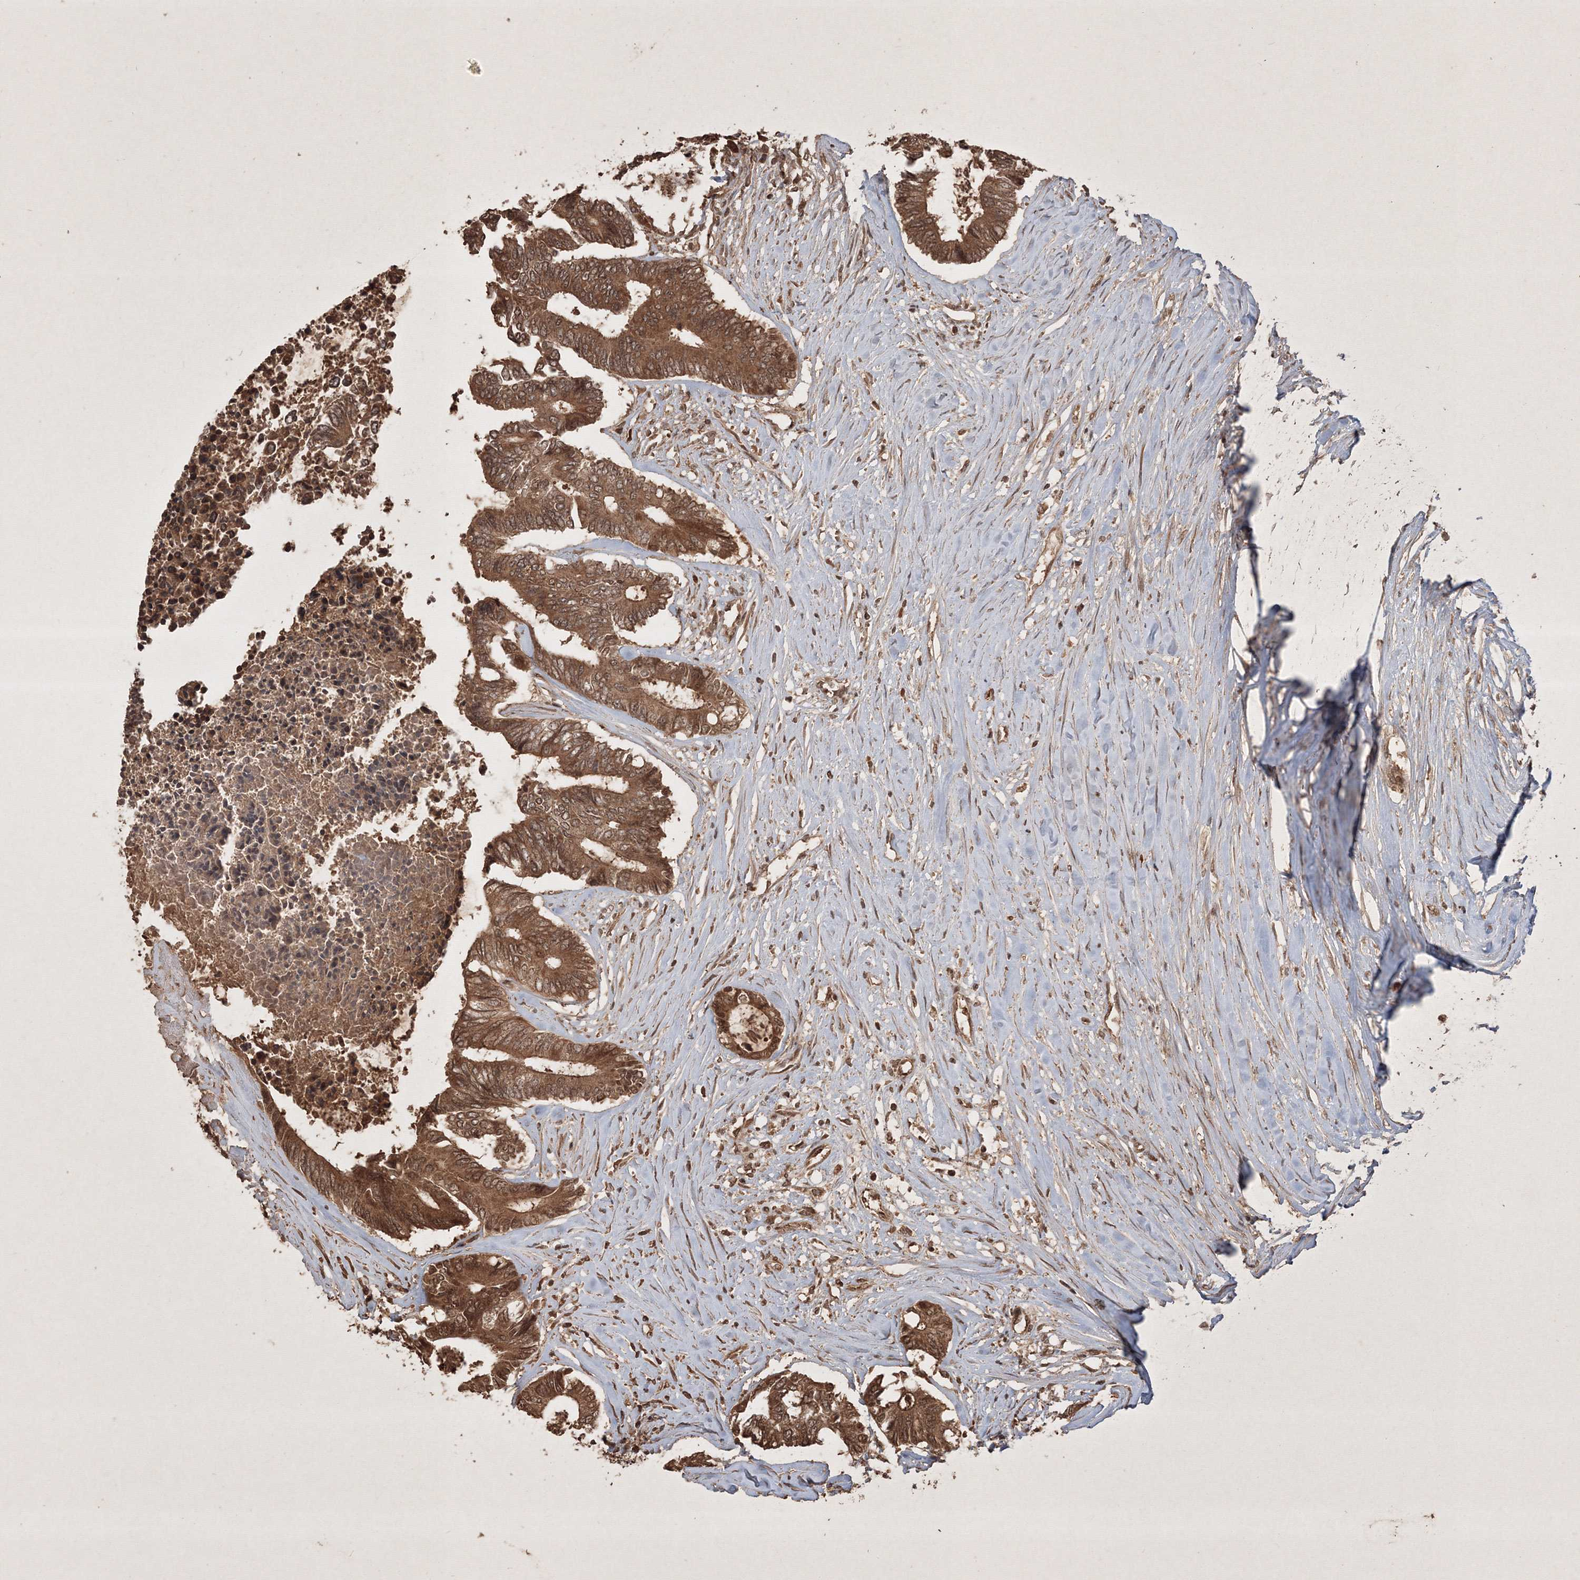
{"staining": {"intensity": "moderate", "quantity": ">75%", "location": "cytoplasmic/membranous,nuclear"}, "tissue": "colorectal cancer", "cell_type": "Tumor cells", "image_type": "cancer", "snomed": [{"axis": "morphology", "description": "Adenocarcinoma, NOS"}, {"axis": "topography", "description": "Rectum"}], "caption": "Brown immunohistochemical staining in human adenocarcinoma (colorectal) exhibits moderate cytoplasmic/membranous and nuclear positivity in about >75% of tumor cells.", "gene": "PELI3", "patient": {"sex": "male", "age": 63}}